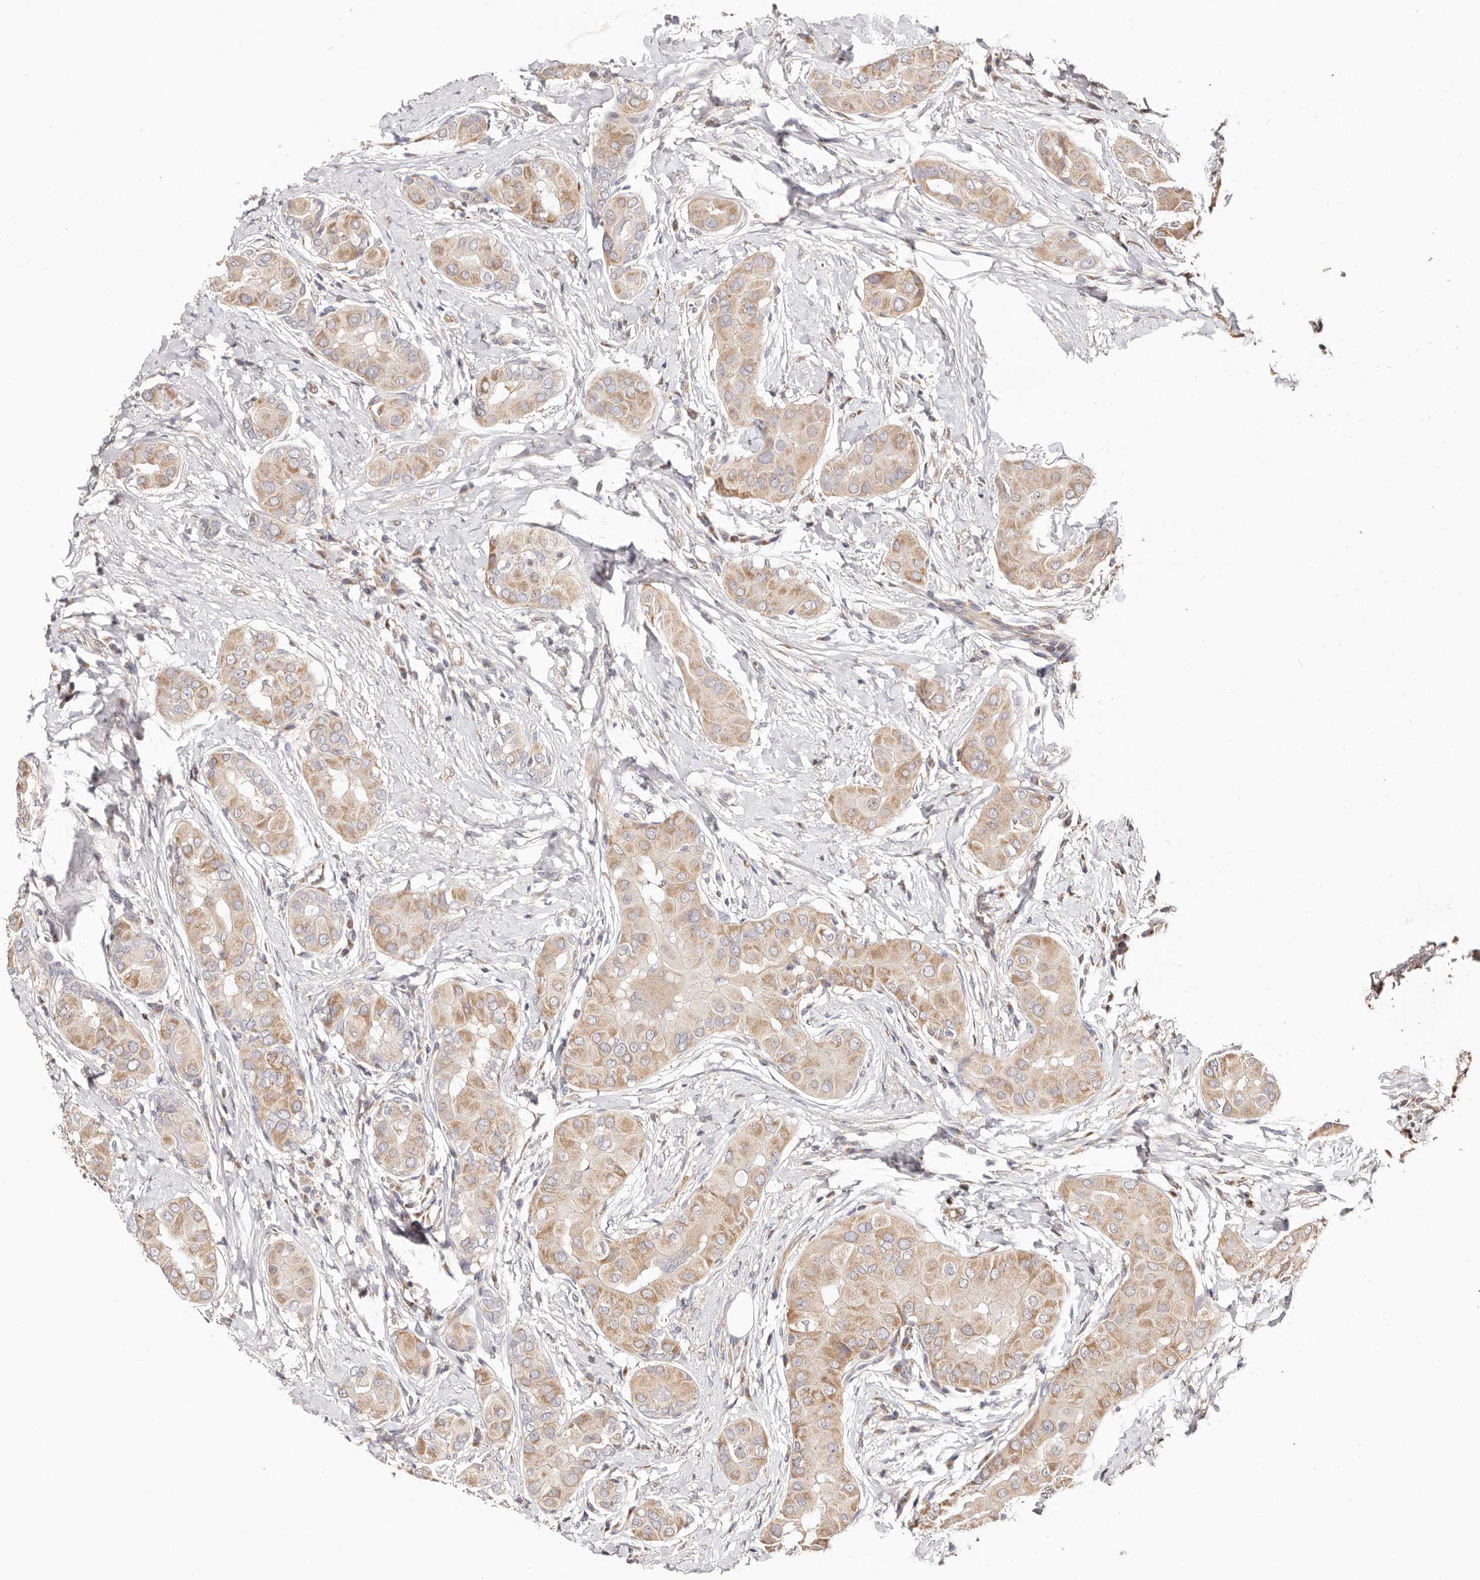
{"staining": {"intensity": "moderate", "quantity": ">75%", "location": "cytoplasmic/membranous"}, "tissue": "thyroid cancer", "cell_type": "Tumor cells", "image_type": "cancer", "snomed": [{"axis": "morphology", "description": "Papillary adenocarcinoma, NOS"}, {"axis": "topography", "description": "Thyroid gland"}], "caption": "Thyroid papillary adenocarcinoma stained with a protein marker reveals moderate staining in tumor cells.", "gene": "MAPK1", "patient": {"sex": "male", "age": 33}}